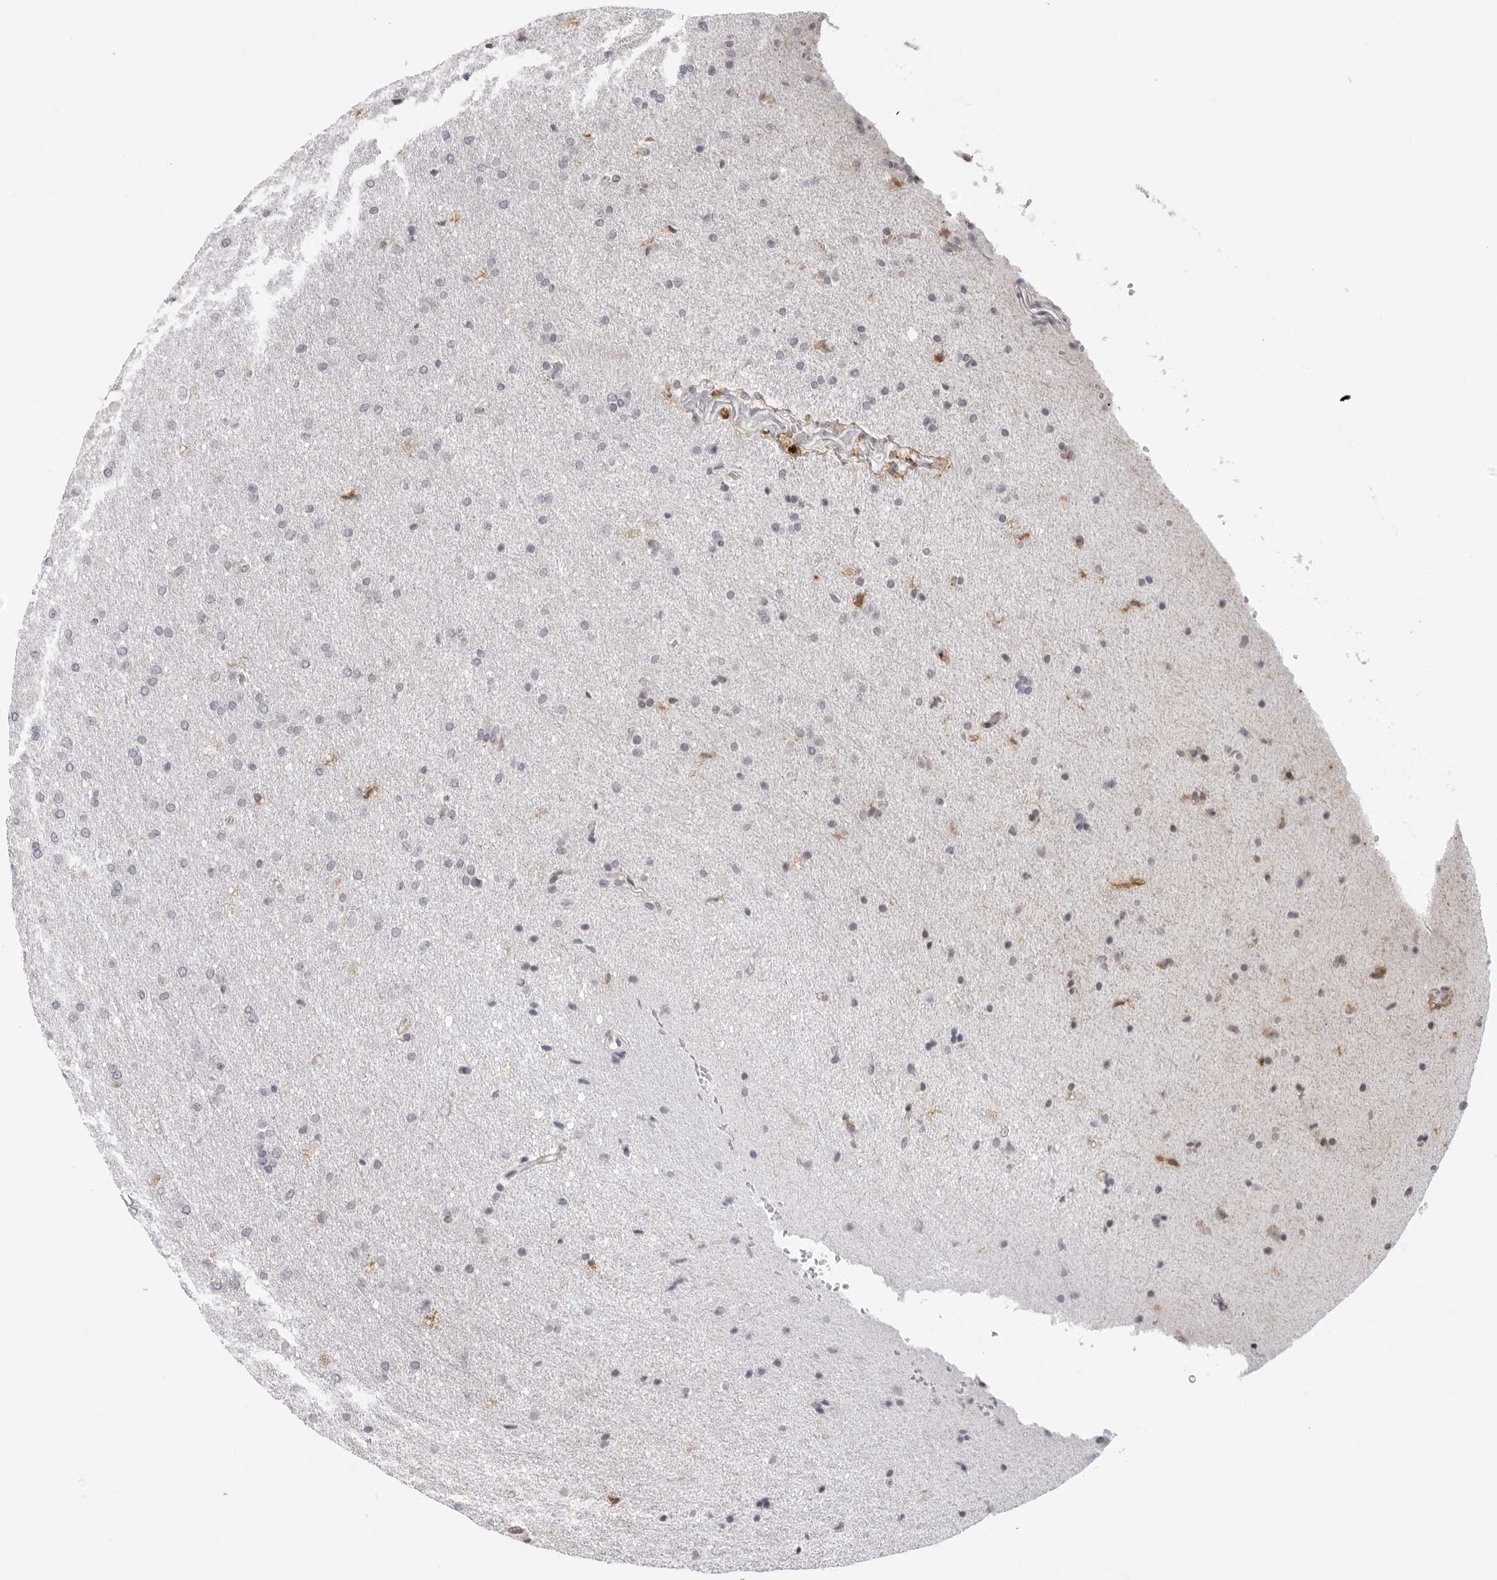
{"staining": {"intensity": "negative", "quantity": "none", "location": "none"}, "tissue": "glioma", "cell_type": "Tumor cells", "image_type": "cancer", "snomed": [{"axis": "morphology", "description": "Glioma, malignant, Low grade"}, {"axis": "topography", "description": "Brain"}], "caption": "Tumor cells are negative for protein expression in human malignant low-grade glioma.", "gene": "ACP6", "patient": {"sex": "female", "age": 37}}